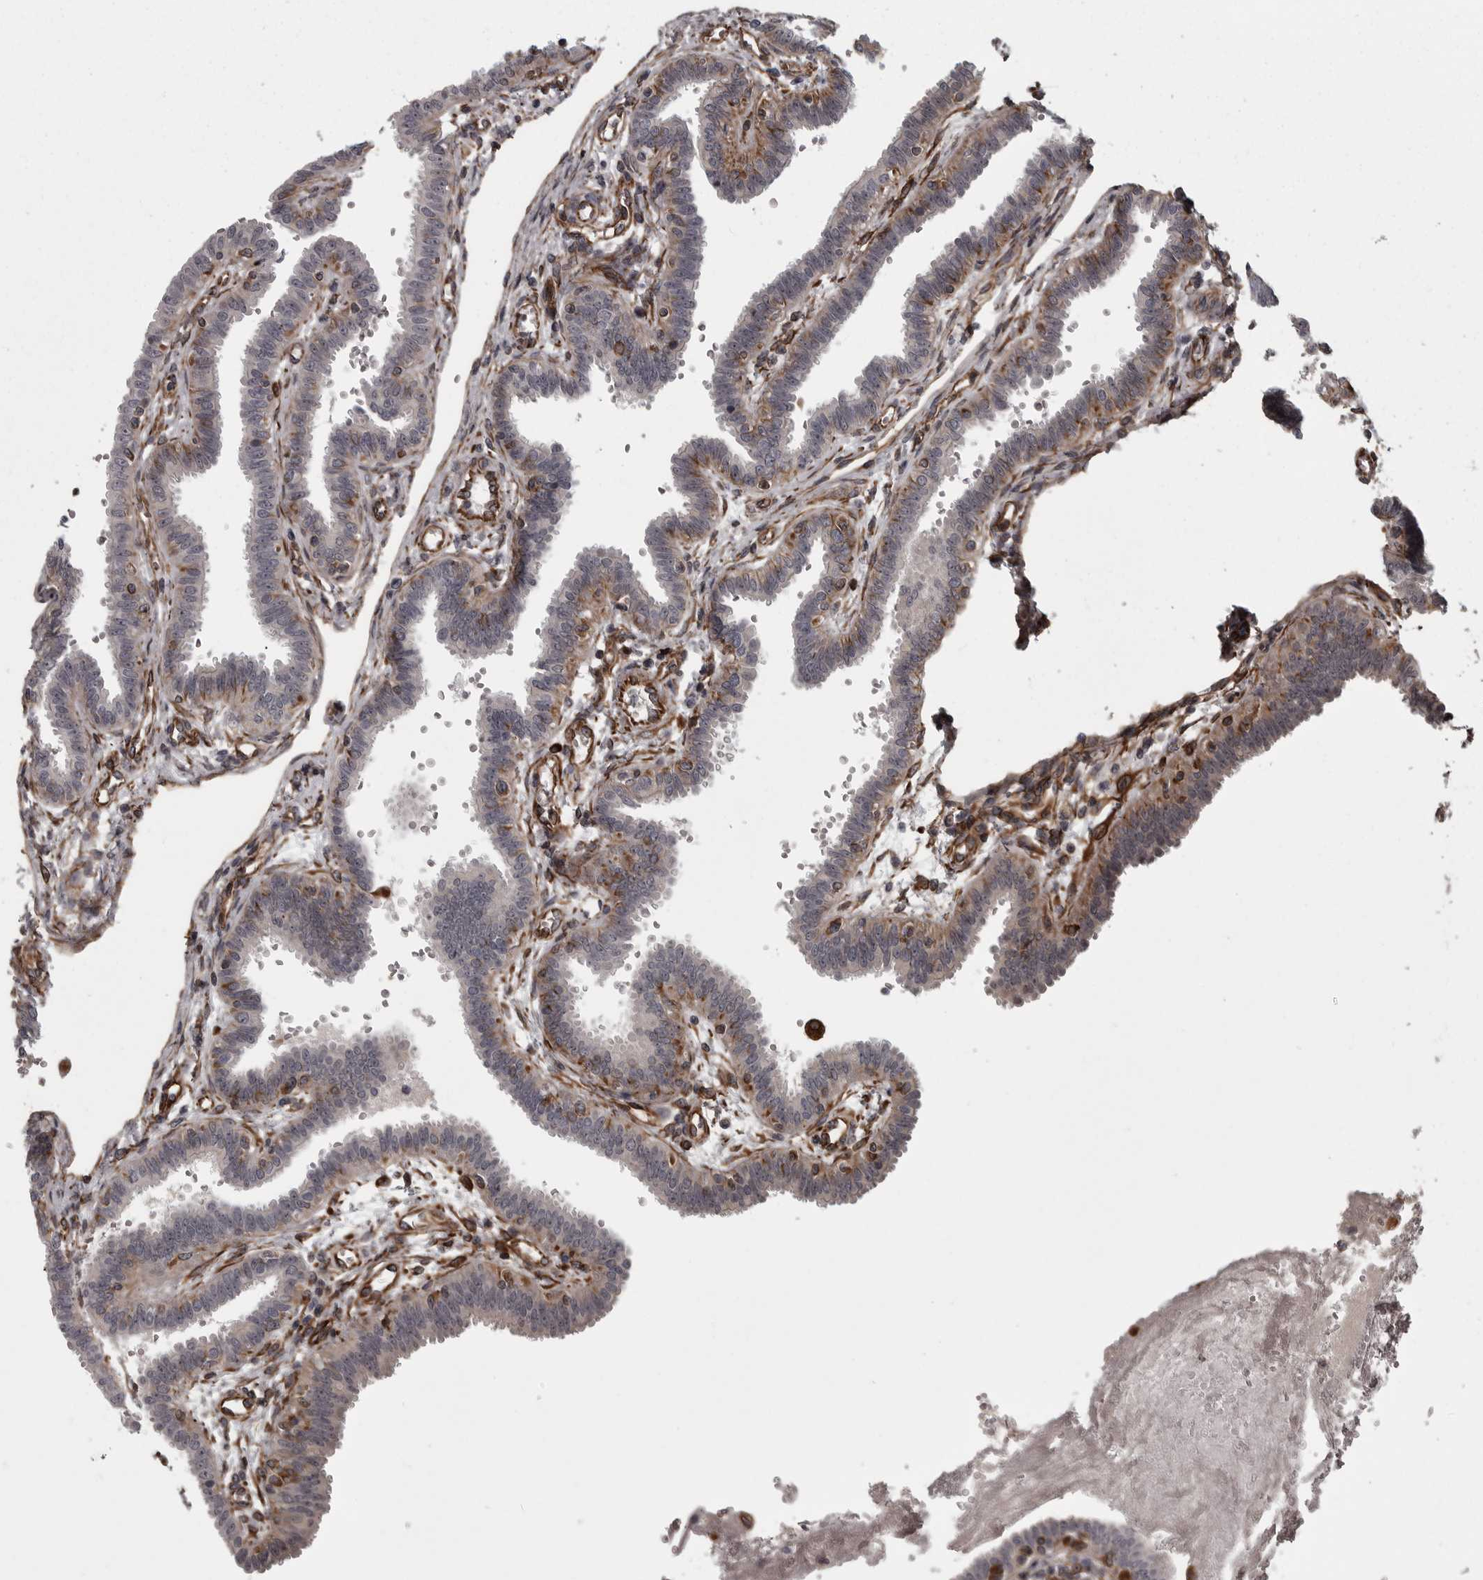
{"staining": {"intensity": "moderate", "quantity": "25%-75%", "location": "cytoplasmic/membranous"}, "tissue": "fallopian tube", "cell_type": "Glandular cells", "image_type": "normal", "snomed": [{"axis": "morphology", "description": "Normal tissue, NOS"}, {"axis": "topography", "description": "Fallopian tube"}], "caption": "Protein expression analysis of normal fallopian tube reveals moderate cytoplasmic/membranous staining in about 25%-75% of glandular cells.", "gene": "FAAP100", "patient": {"sex": "female", "age": 32}}